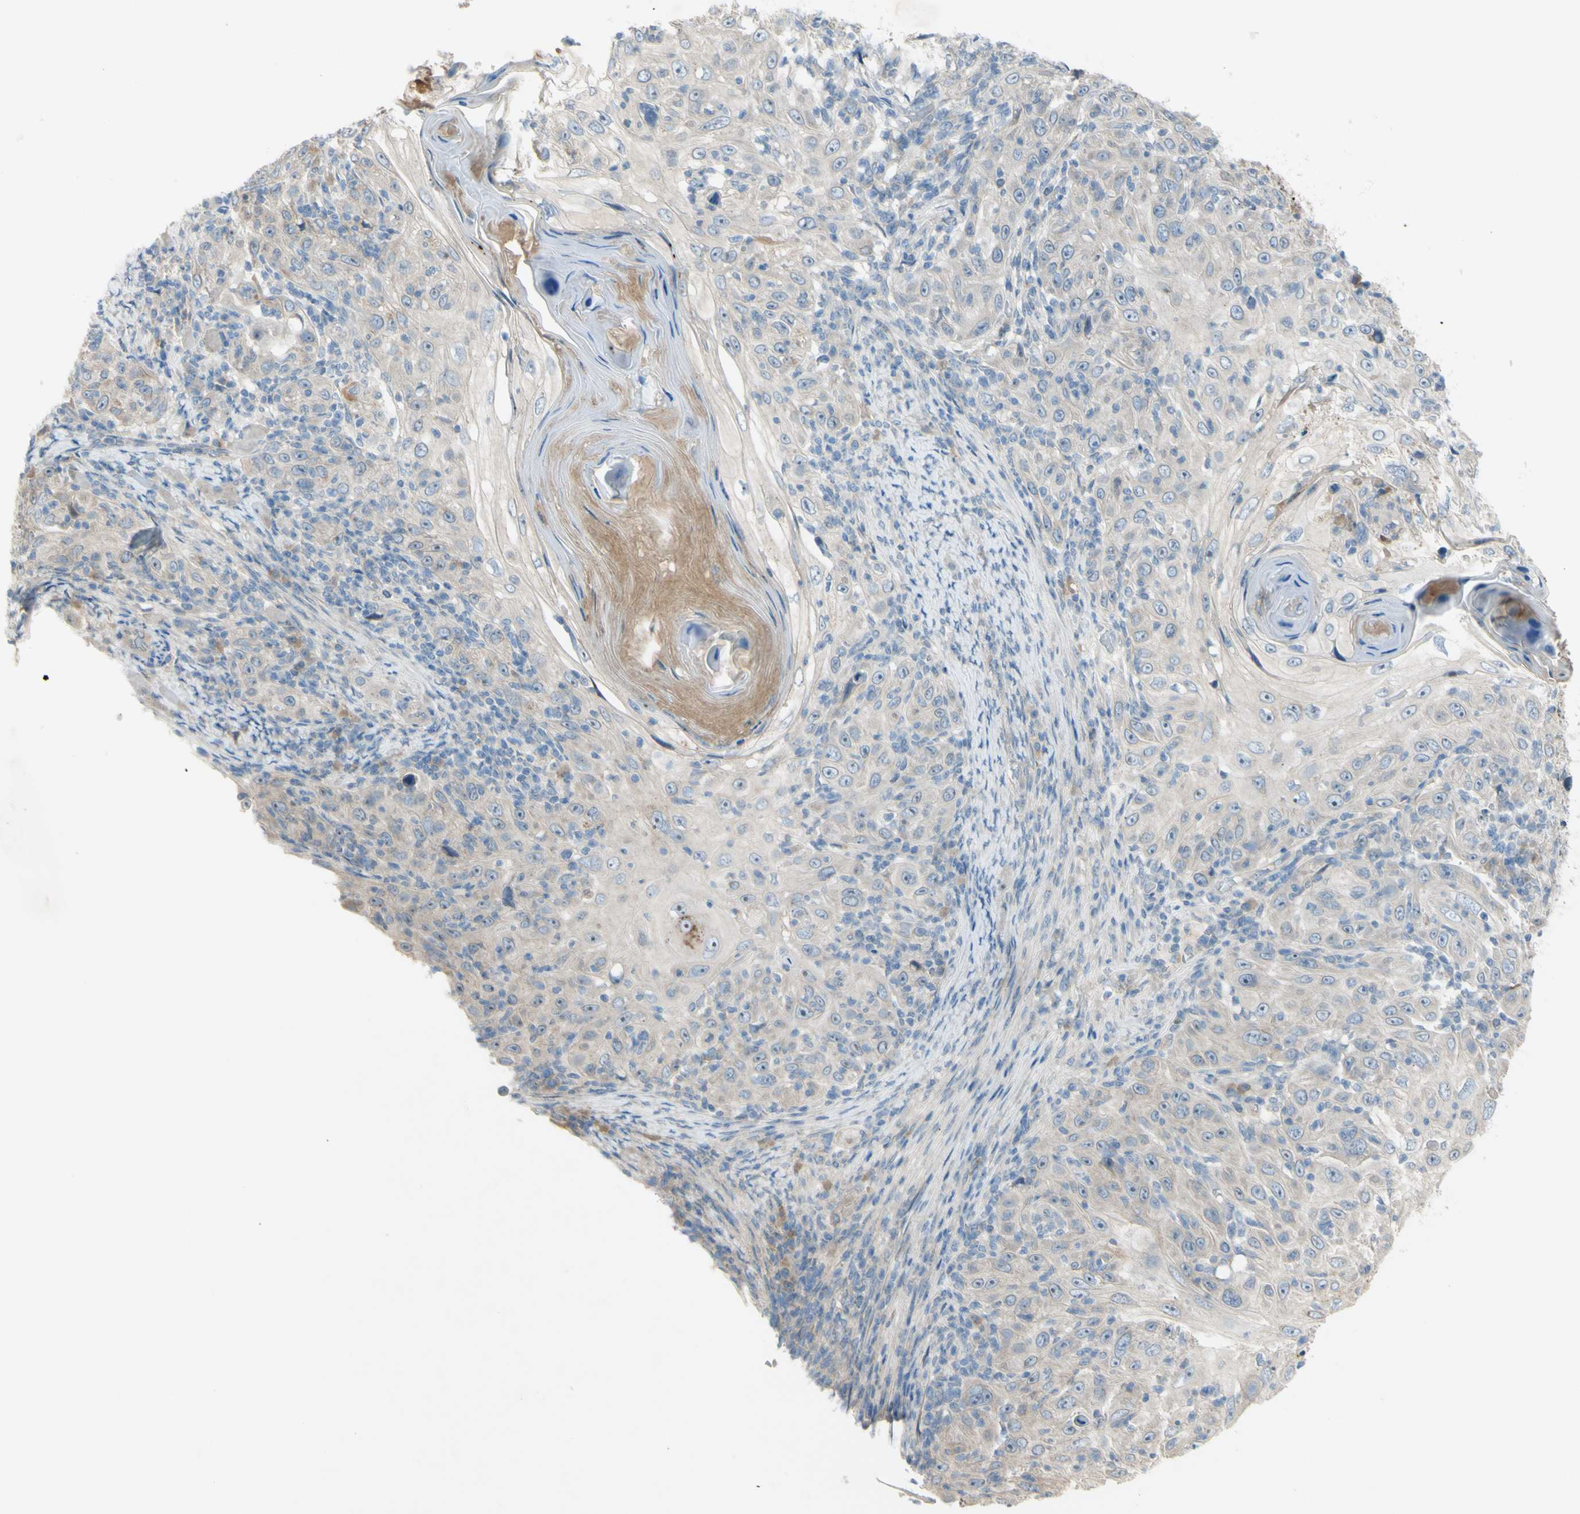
{"staining": {"intensity": "weak", "quantity": "<25%", "location": "cytoplasmic/membranous"}, "tissue": "skin cancer", "cell_type": "Tumor cells", "image_type": "cancer", "snomed": [{"axis": "morphology", "description": "Squamous cell carcinoma, NOS"}, {"axis": "topography", "description": "Skin"}], "caption": "This micrograph is of squamous cell carcinoma (skin) stained with immunohistochemistry to label a protein in brown with the nuclei are counter-stained blue. There is no expression in tumor cells.", "gene": "ATRN", "patient": {"sex": "female", "age": 88}}